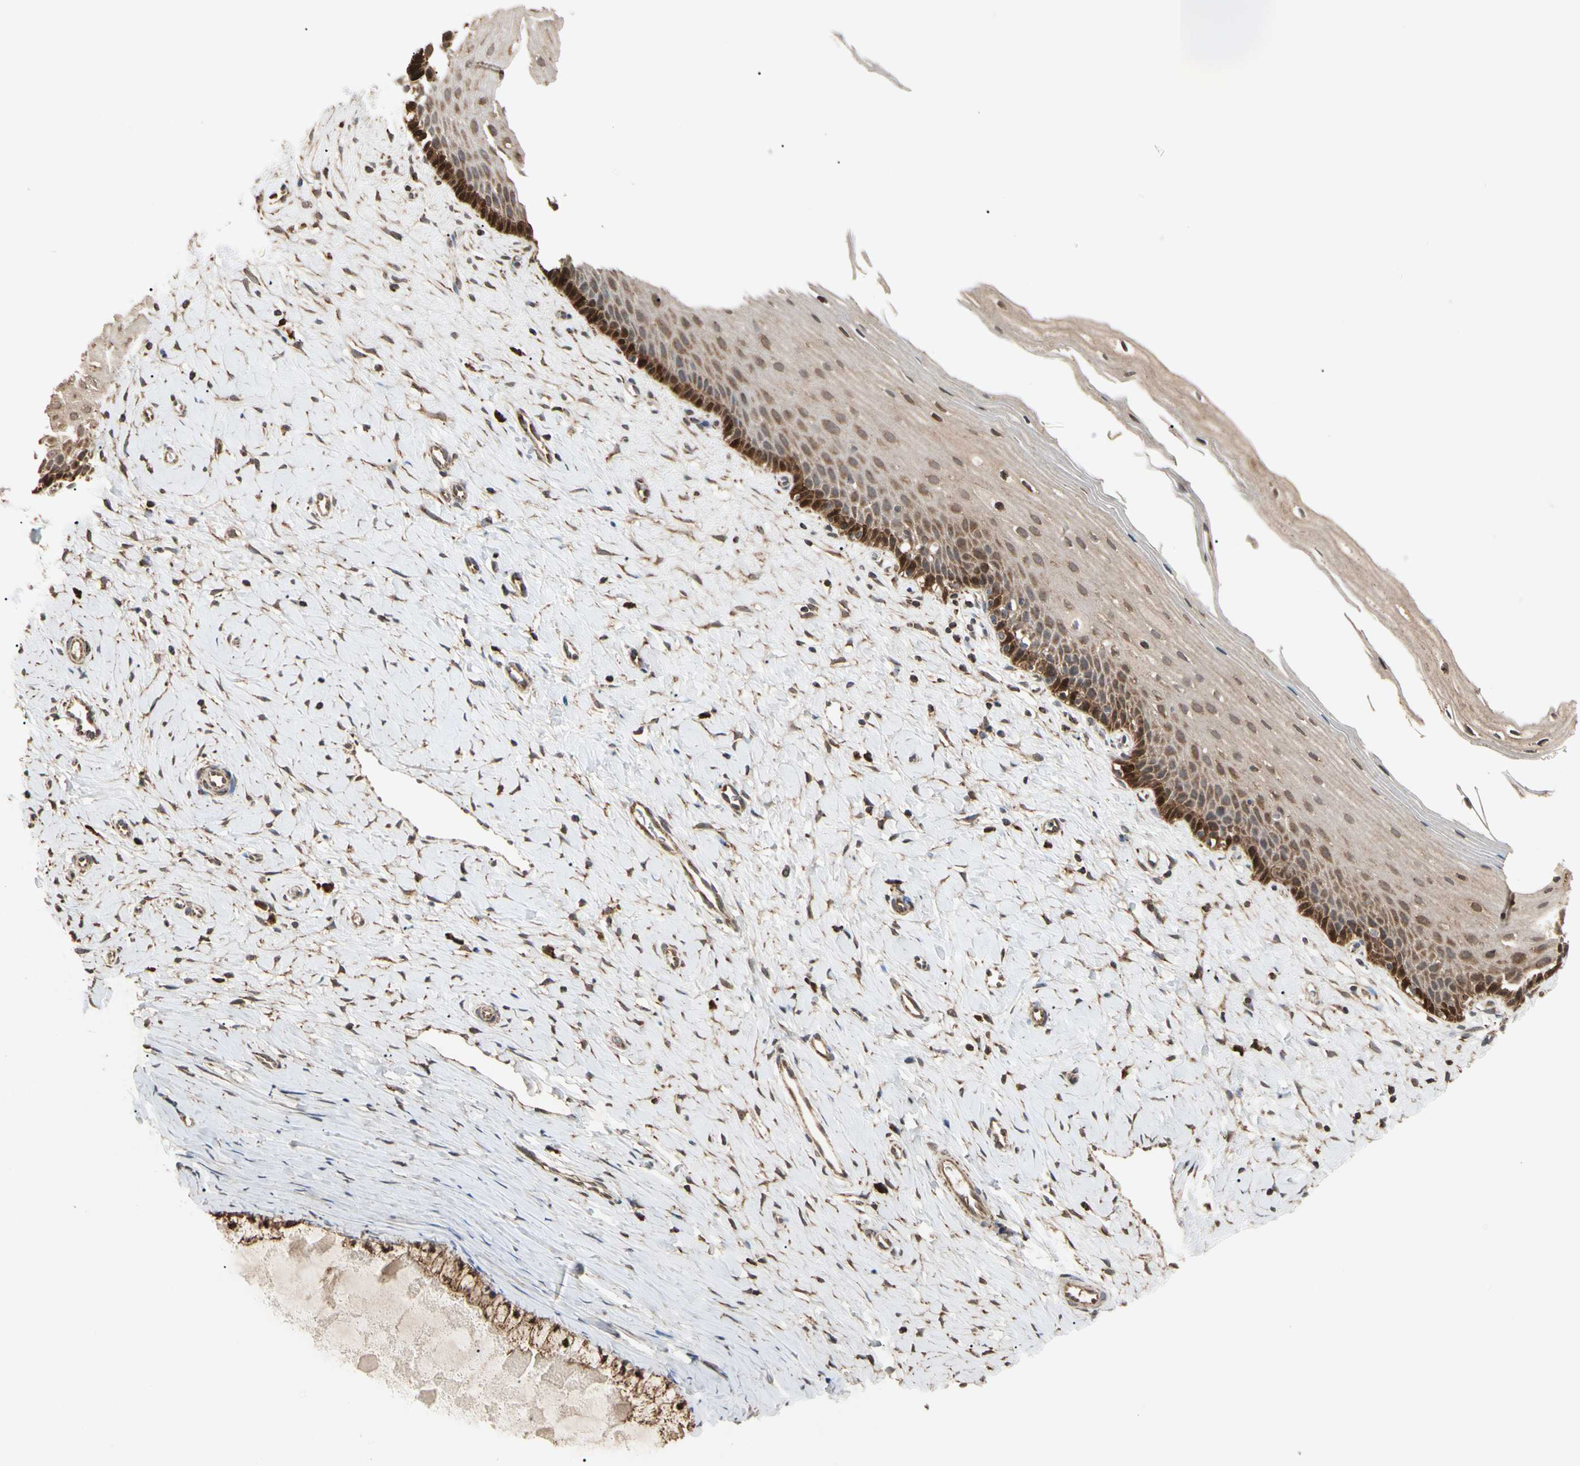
{"staining": {"intensity": "moderate", "quantity": ">75%", "location": "cytoplasmic/membranous,nuclear"}, "tissue": "cervix", "cell_type": "Glandular cells", "image_type": "normal", "snomed": [{"axis": "morphology", "description": "Normal tissue, NOS"}, {"axis": "topography", "description": "Cervix"}], "caption": "Glandular cells exhibit medium levels of moderate cytoplasmic/membranous,nuclear positivity in approximately >75% of cells in unremarkable cervix.", "gene": "PRDX5", "patient": {"sex": "female", "age": 39}}